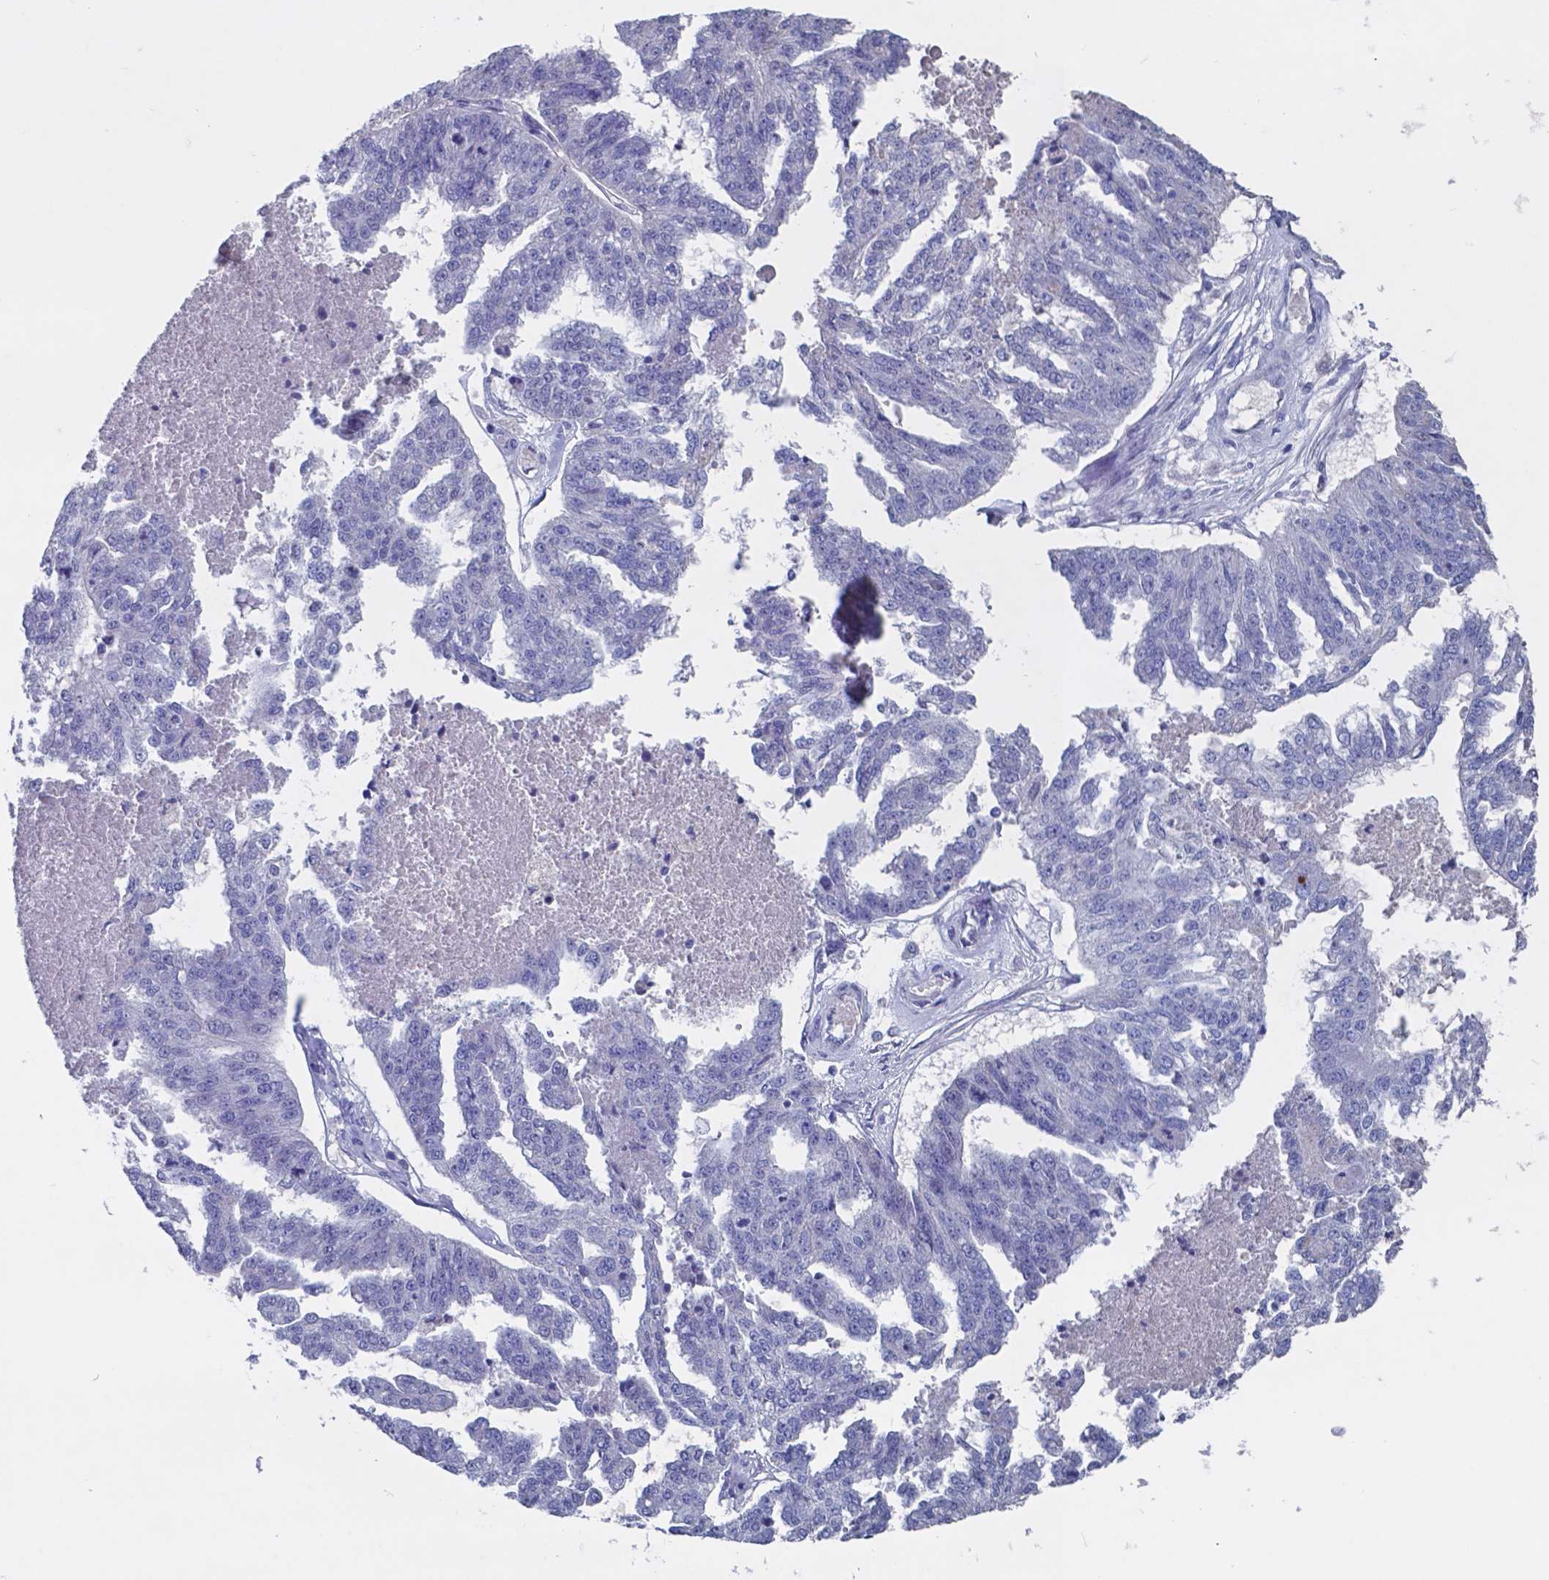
{"staining": {"intensity": "negative", "quantity": "none", "location": "none"}, "tissue": "ovarian cancer", "cell_type": "Tumor cells", "image_type": "cancer", "snomed": [{"axis": "morphology", "description": "Cystadenocarcinoma, serous, NOS"}, {"axis": "topography", "description": "Ovary"}], "caption": "IHC histopathology image of human ovarian cancer stained for a protein (brown), which shows no staining in tumor cells. The staining is performed using DAB (3,3'-diaminobenzidine) brown chromogen with nuclei counter-stained in using hematoxylin.", "gene": "TTR", "patient": {"sex": "female", "age": 58}}